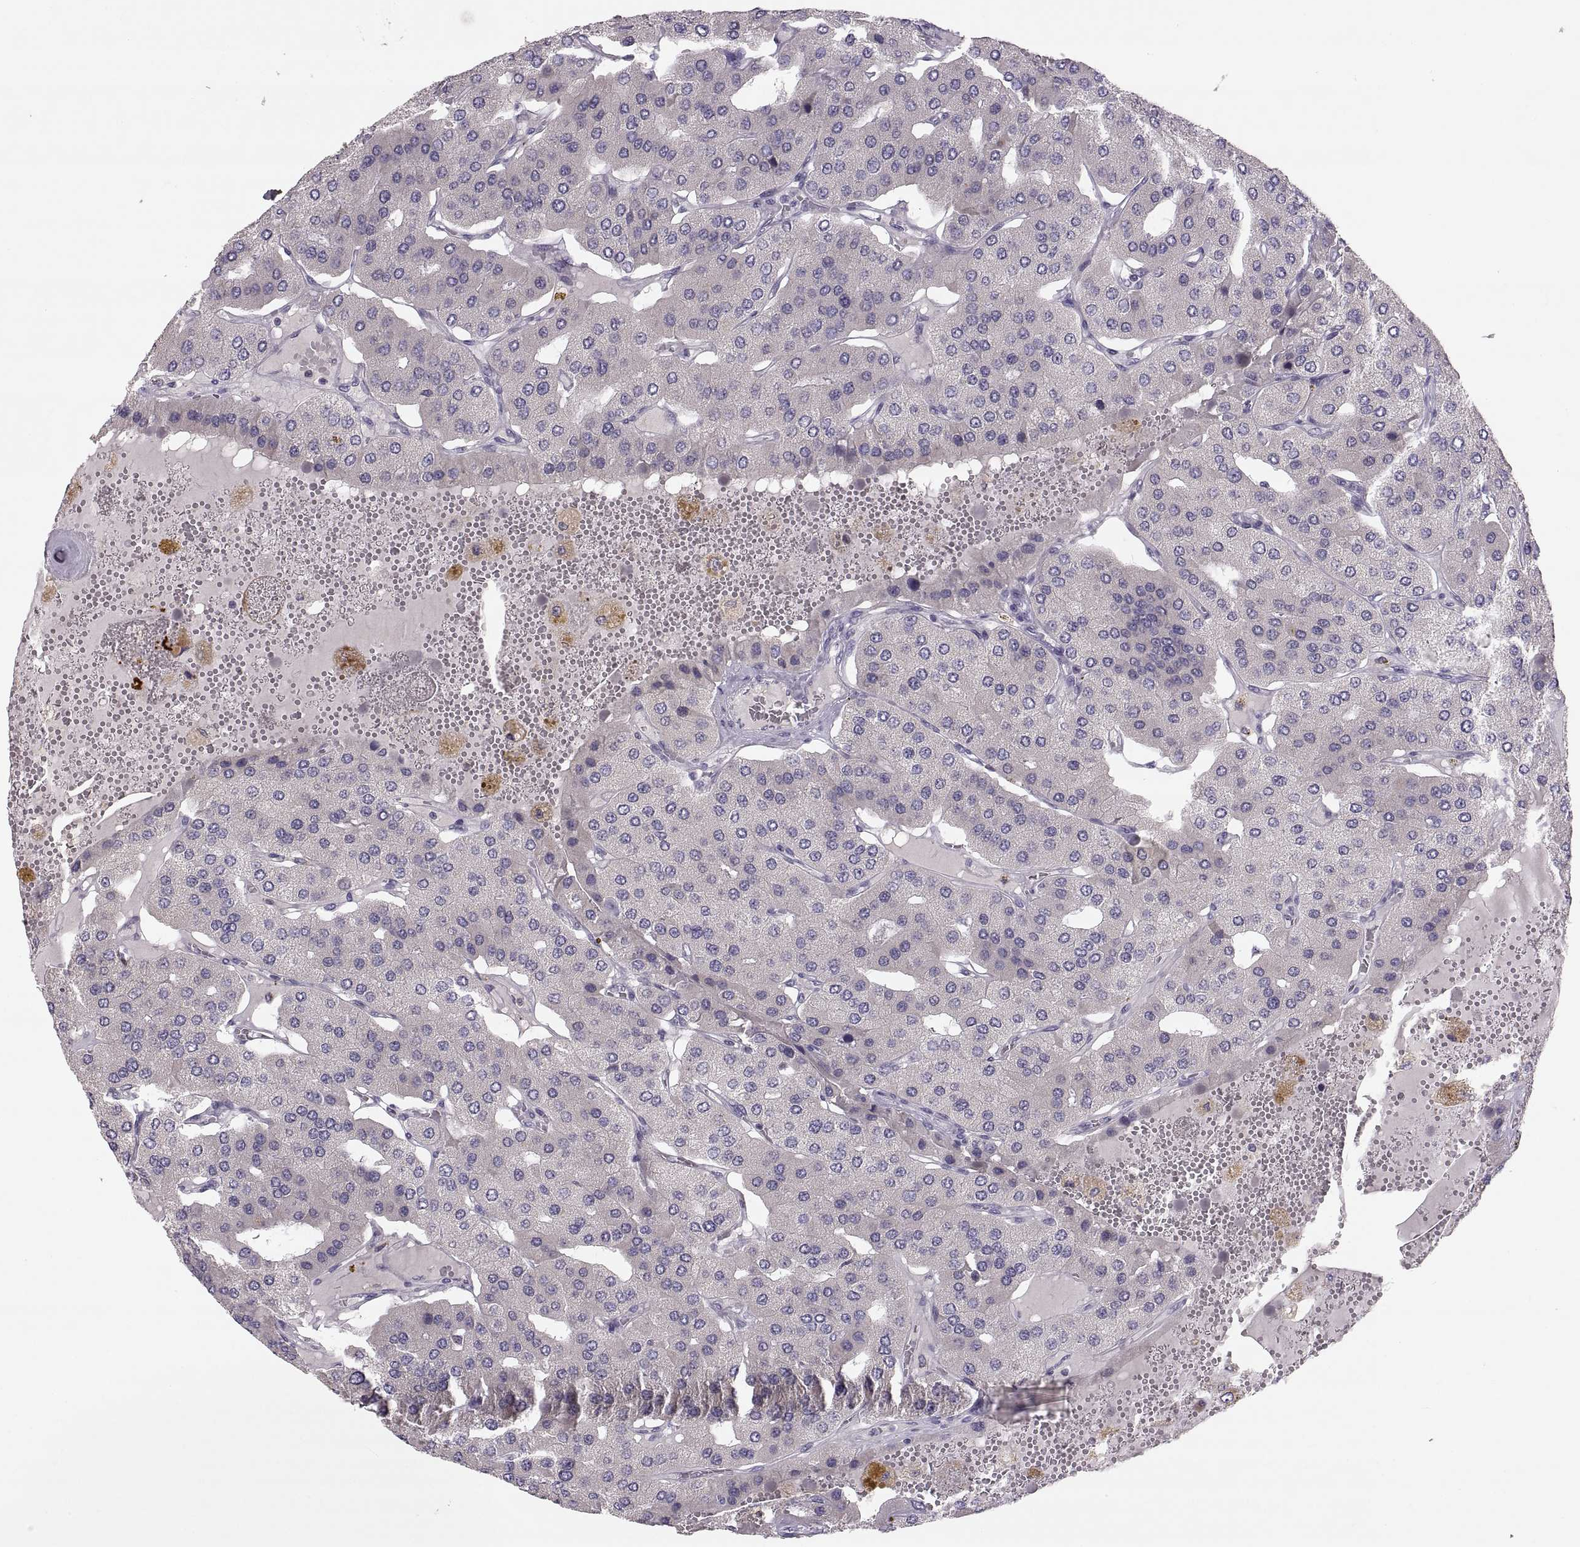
{"staining": {"intensity": "negative", "quantity": "none", "location": "none"}, "tissue": "parathyroid gland", "cell_type": "Glandular cells", "image_type": "normal", "snomed": [{"axis": "morphology", "description": "Normal tissue, NOS"}, {"axis": "morphology", "description": "Adenoma, NOS"}, {"axis": "topography", "description": "Parathyroid gland"}], "caption": "Parathyroid gland stained for a protein using immunohistochemistry (IHC) reveals no positivity glandular cells.", "gene": "ADH6", "patient": {"sex": "female", "age": 86}}